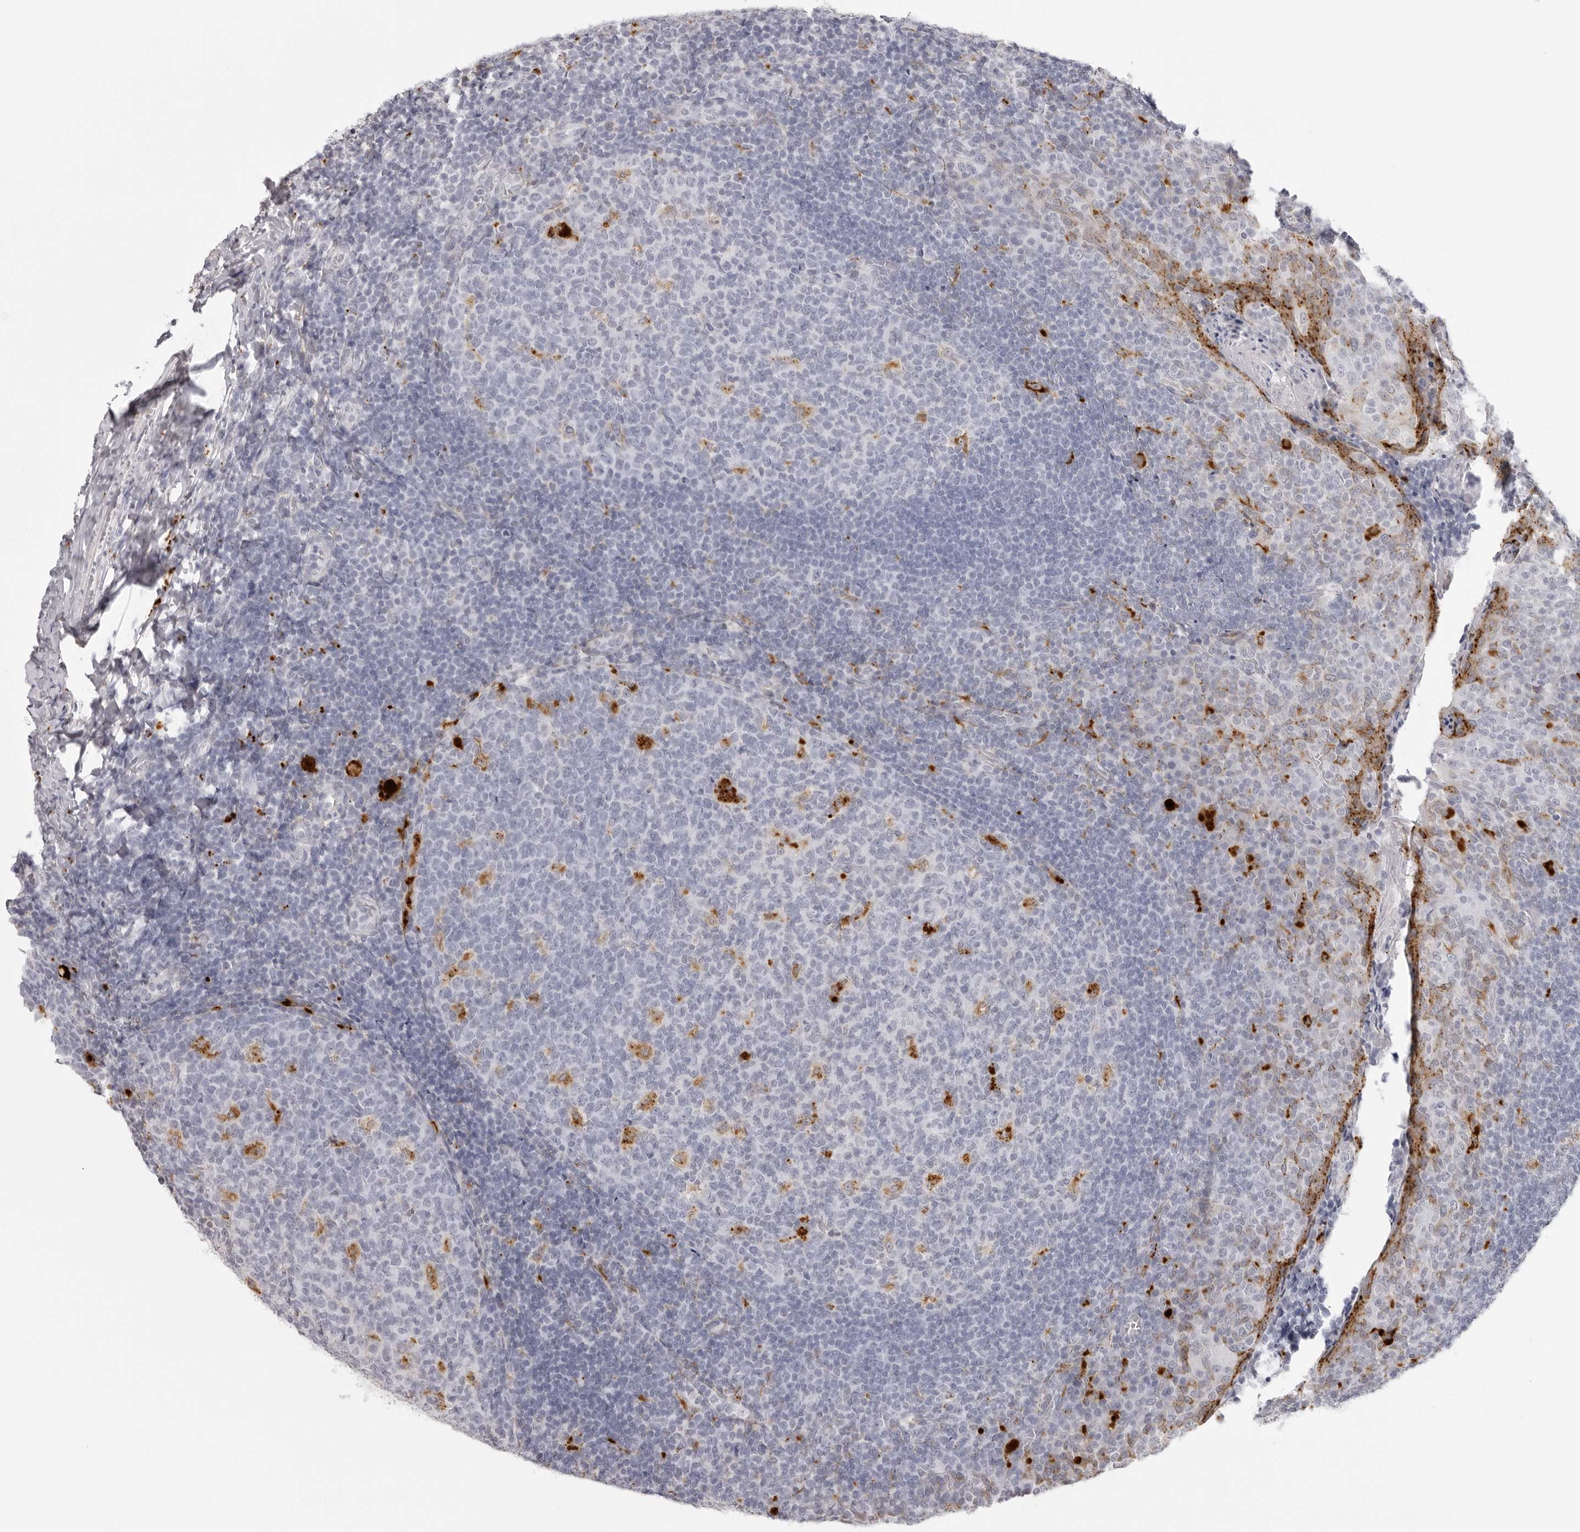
{"staining": {"intensity": "strong", "quantity": "<25%", "location": "cytoplasmic/membranous"}, "tissue": "tonsil", "cell_type": "Germinal center cells", "image_type": "normal", "snomed": [{"axis": "morphology", "description": "Normal tissue, NOS"}, {"axis": "topography", "description": "Tonsil"}], "caption": "Immunohistochemistry (IHC) staining of normal tonsil, which demonstrates medium levels of strong cytoplasmic/membranous staining in approximately <25% of germinal center cells indicating strong cytoplasmic/membranous protein positivity. The staining was performed using DAB (3,3'-diaminobenzidine) (brown) for protein detection and nuclei were counterstained in hematoxylin (blue).", "gene": "IL25", "patient": {"sex": "female", "age": 19}}